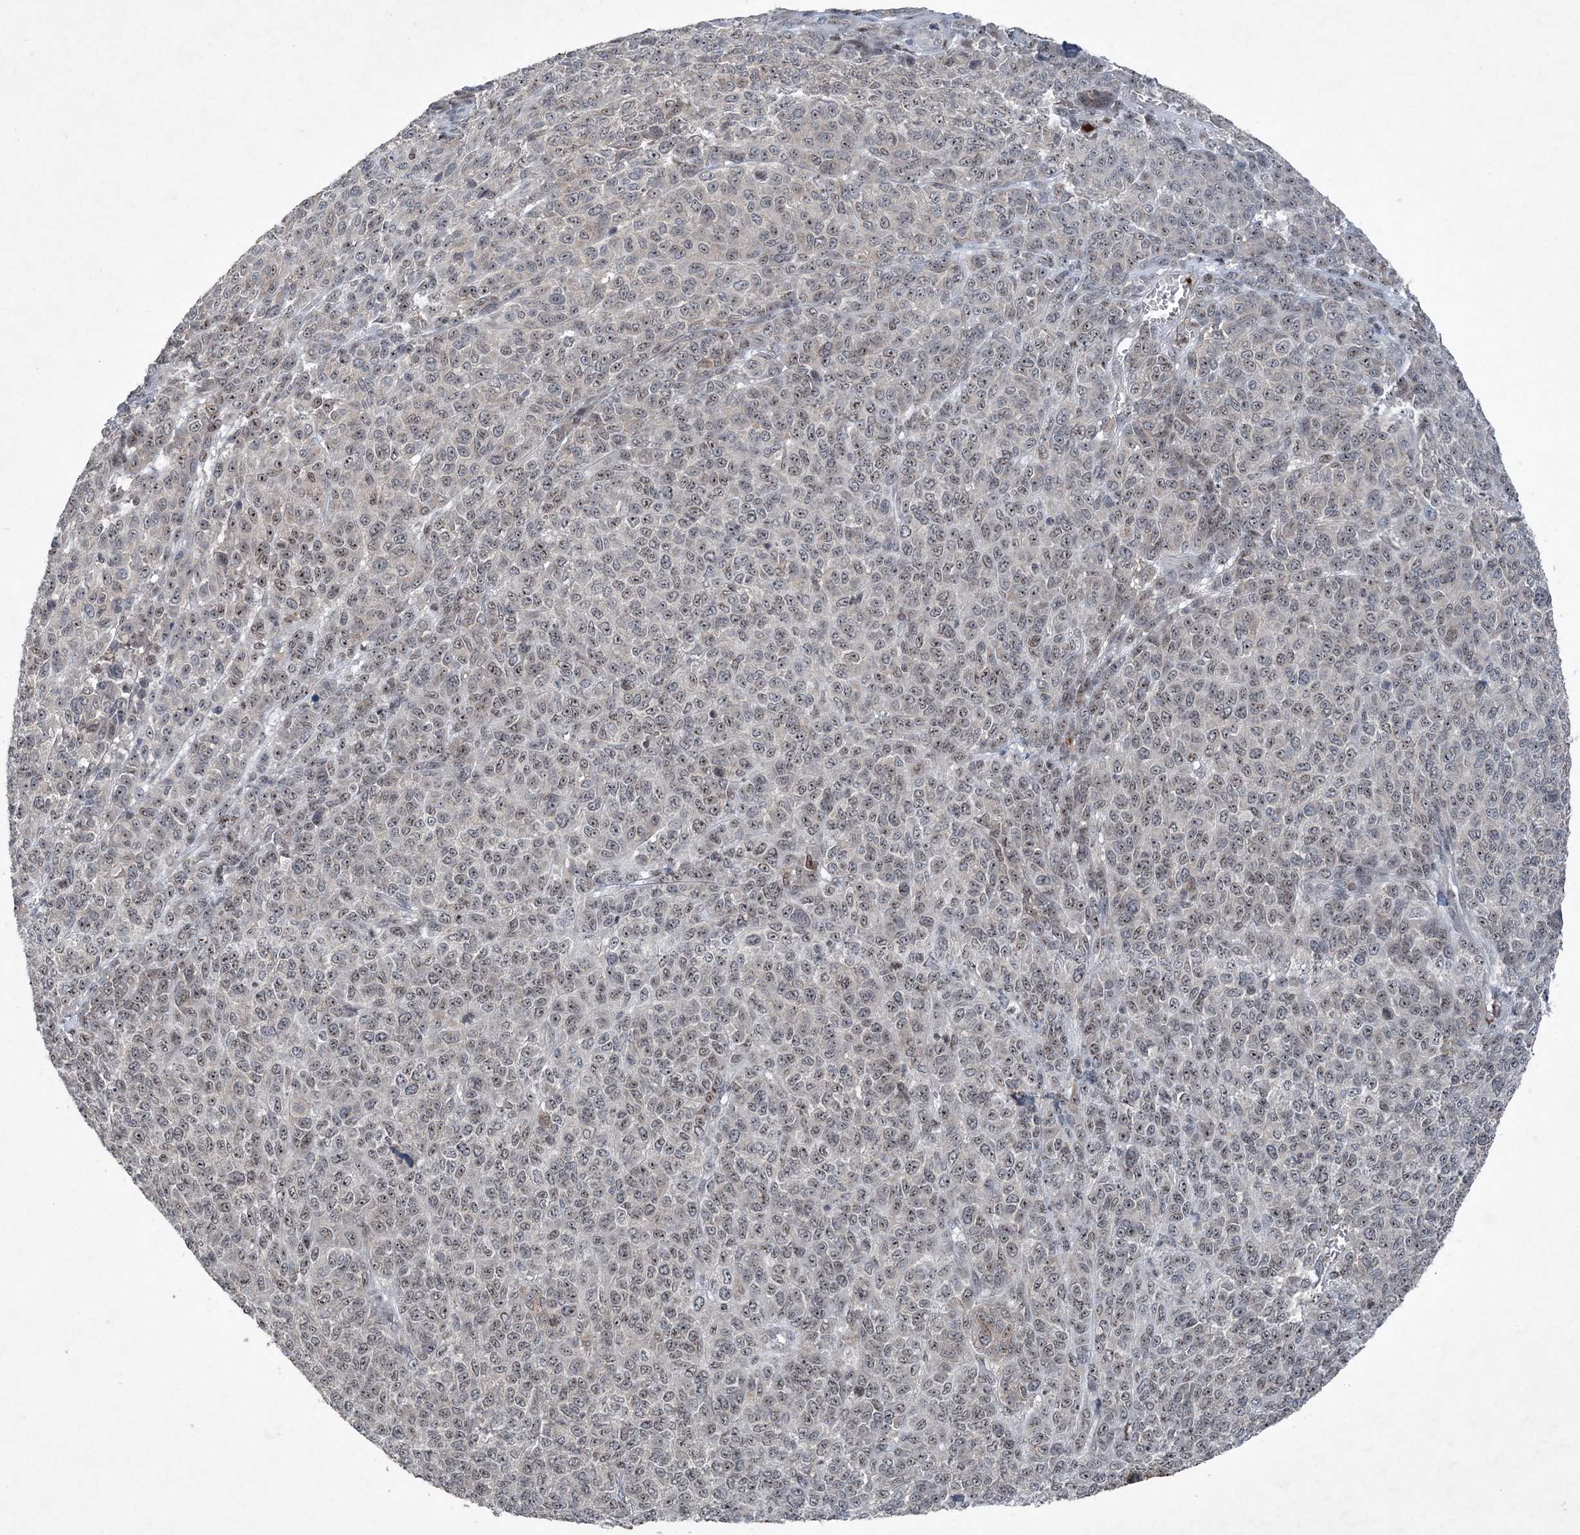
{"staining": {"intensity": "moderate", "quantity": "<25%", "location": "cytoplasmic/membranous,nuclear"}, "tissue": "melanoma", "cell_type": "Tumor cells", "image_type": "cancer", "snomed": [{"axis": "morphology", "description": "Malignant melanoma, NOS"}, {"axis": "topography", "description": "Skin"}], "caption": "Immunohistochemical staining of malignant melanoma reveals low levels of moderate cytoplasmic/membranous and nuclear expression in approximately <25% of tumor cells.", "gene": "QTRT2", "patient": {"sex": "male", "age": 49}}